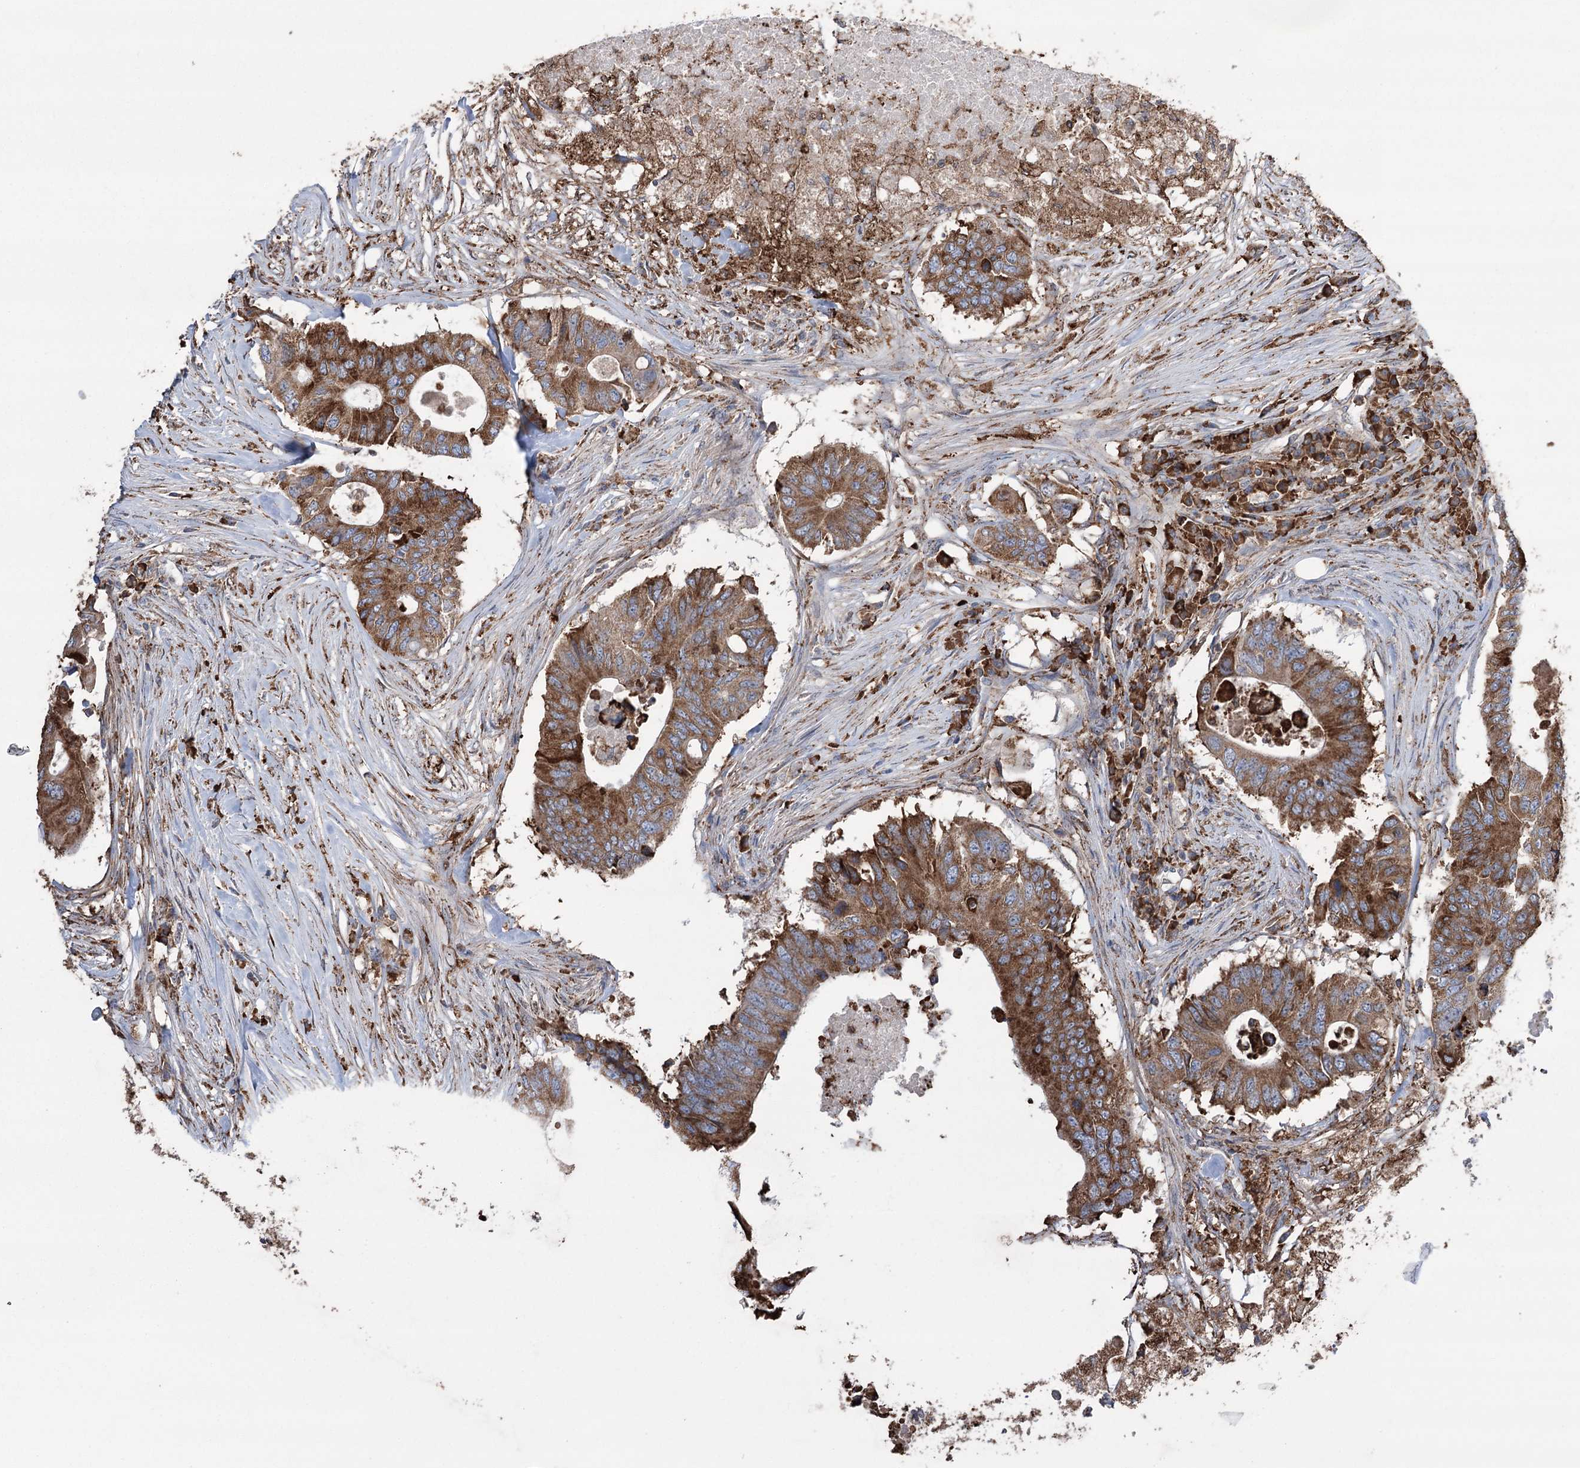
{"staining": {"intensity": "strong", "quantity": ">75%", "location": "cytoplasmic/membranous"}, "tissue": "colorectal cancer", "cell_type": "Tumor cells", "image_type": "cancer", "snomed": [{"axis": "morphology", "description": "Adenocarcinoma, NOS"}, {"axis": "topography", "description": "Colon"}], "caption": "IHC staining of colorectal adenocarcinoma, which reveals high levels of strong cytoplasmic/membranous expression in about >75% of tumor cells indicating strong cytoplasmic/membranous protein positivity. The staining was performed using DAB (brown) for protein detection and nuclei were counterstained in hematoxylin (blue).", "gene": "TRIM71", "patient": {"sex": "male", "age": 71}}